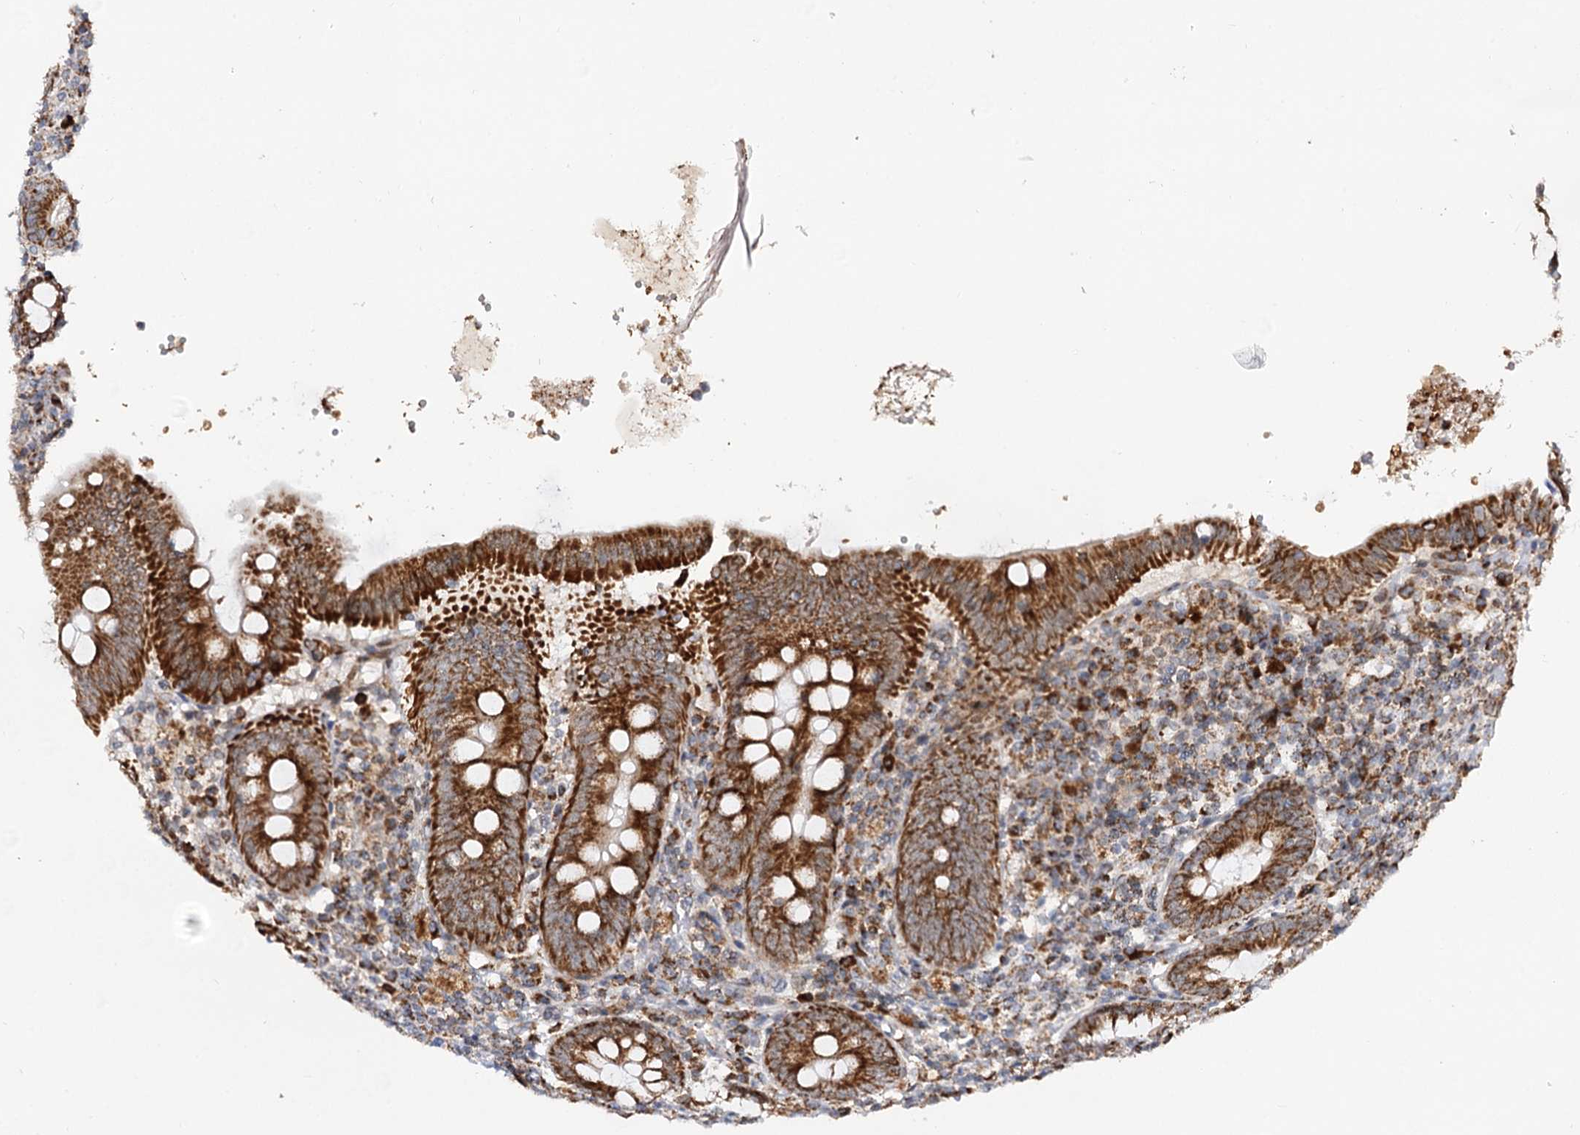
{"staining": {"intensity": "strong", "quantity": ">75%", "location": "cytoplasmic/membranous"}, "tissue": "appendix", "cell_type": "Glandular cells", "image_type": "normal", "snomed": [{"axis": "morphology", "description": "Normal tissue, NOS"}, {"axis": "topography", "description": "Appendix"}], "caption": "Strong cytoplasmic/membranous positivity is present in approximately >75% of glandular cells in benign appendix. (Brightfield microscopy of DAB IHC at high magnification).", "gene": "CBR4", "patient": {"sex": "female", "age": 54}}